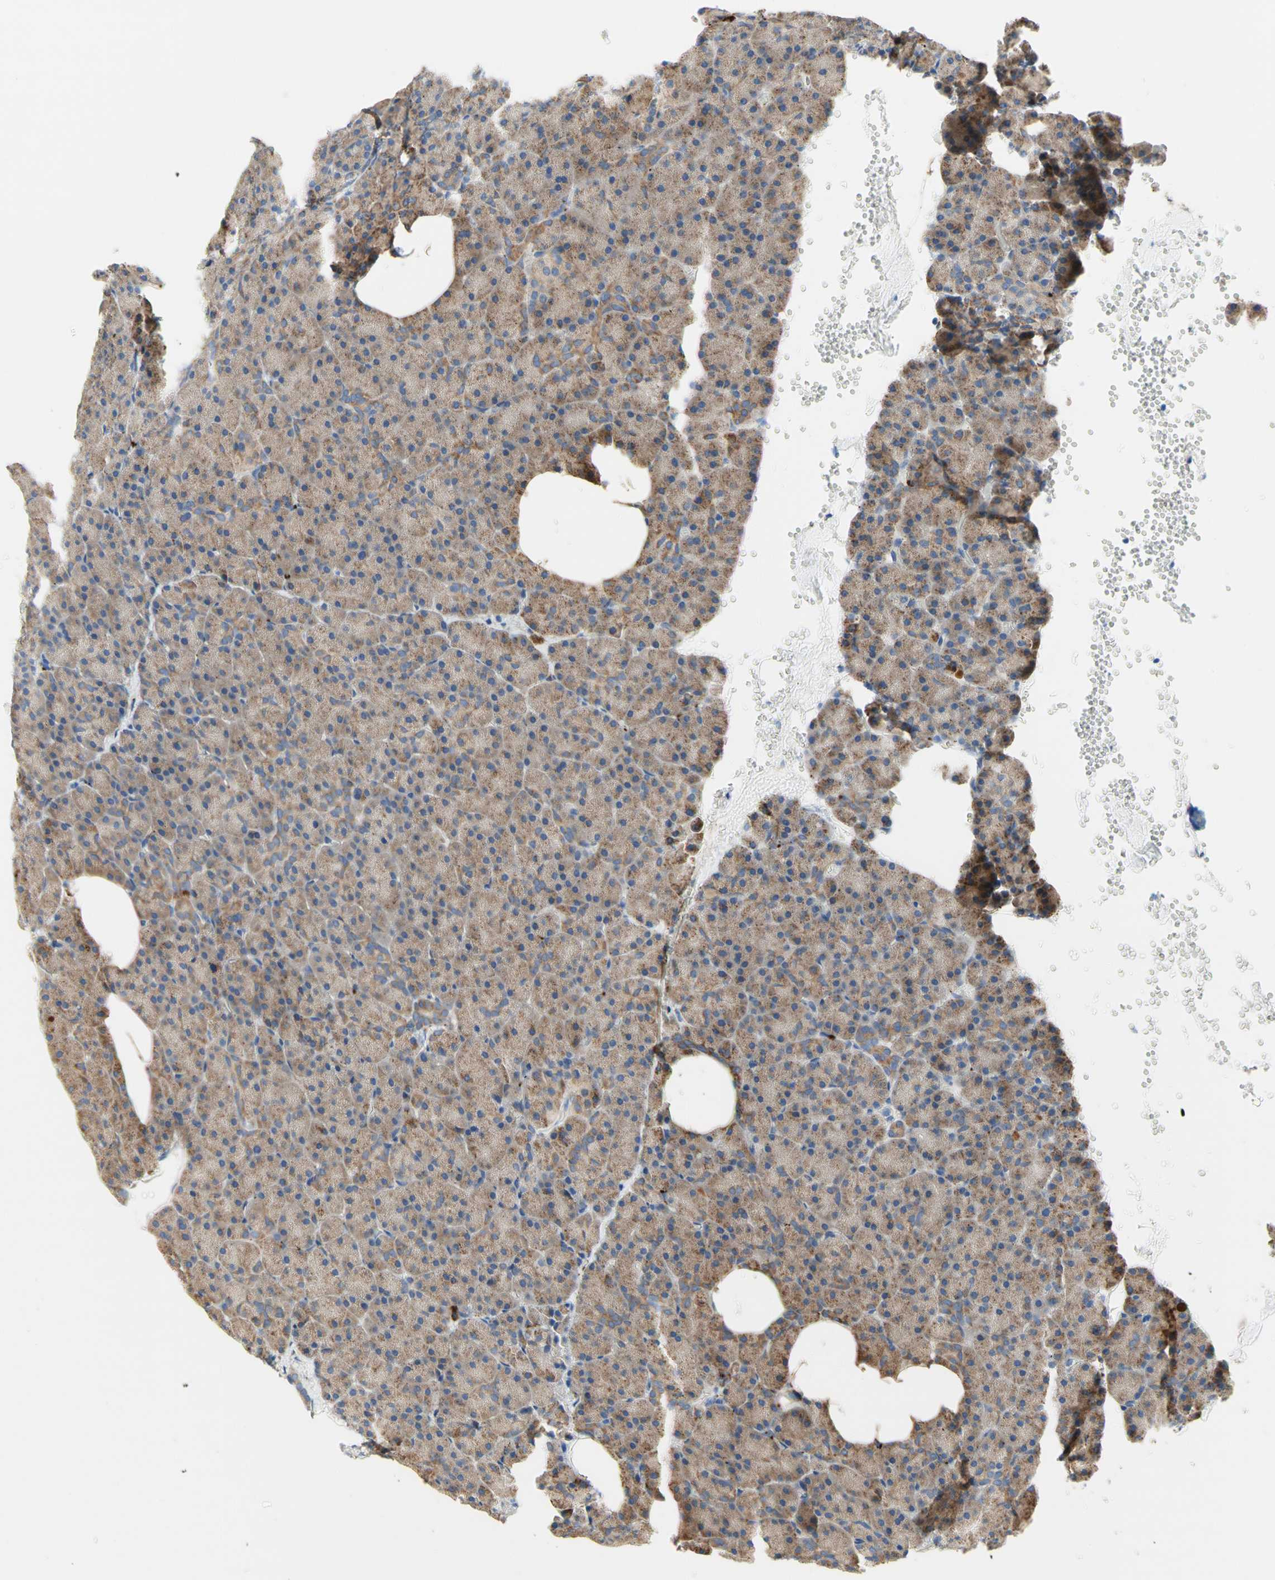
{"staining": {"intensity": "moderate", "quantity": "25%-75%", "location": "cytoplasmic/membranous"}, "tissue": "pancreas", "cell_type": "Exocrine glandular cells", "image_type": "normal", "snomed": [{"axis": "morphology", "description": "Normal tissue, NOS"}, {"axis": "topography", "description": "Pancreas"}], "caption": "High-magnification brightfield microscopy of normal pancreas stained with DAB (brown) and counterstained with hematoxylin (blue). exocrine glandular cells exhibit moderate cytoplasmic/membranous positivity is identified in approximately25%-75% of cells.", "gene": "URB2", "patient": {"sex": "female", "age": 35}}